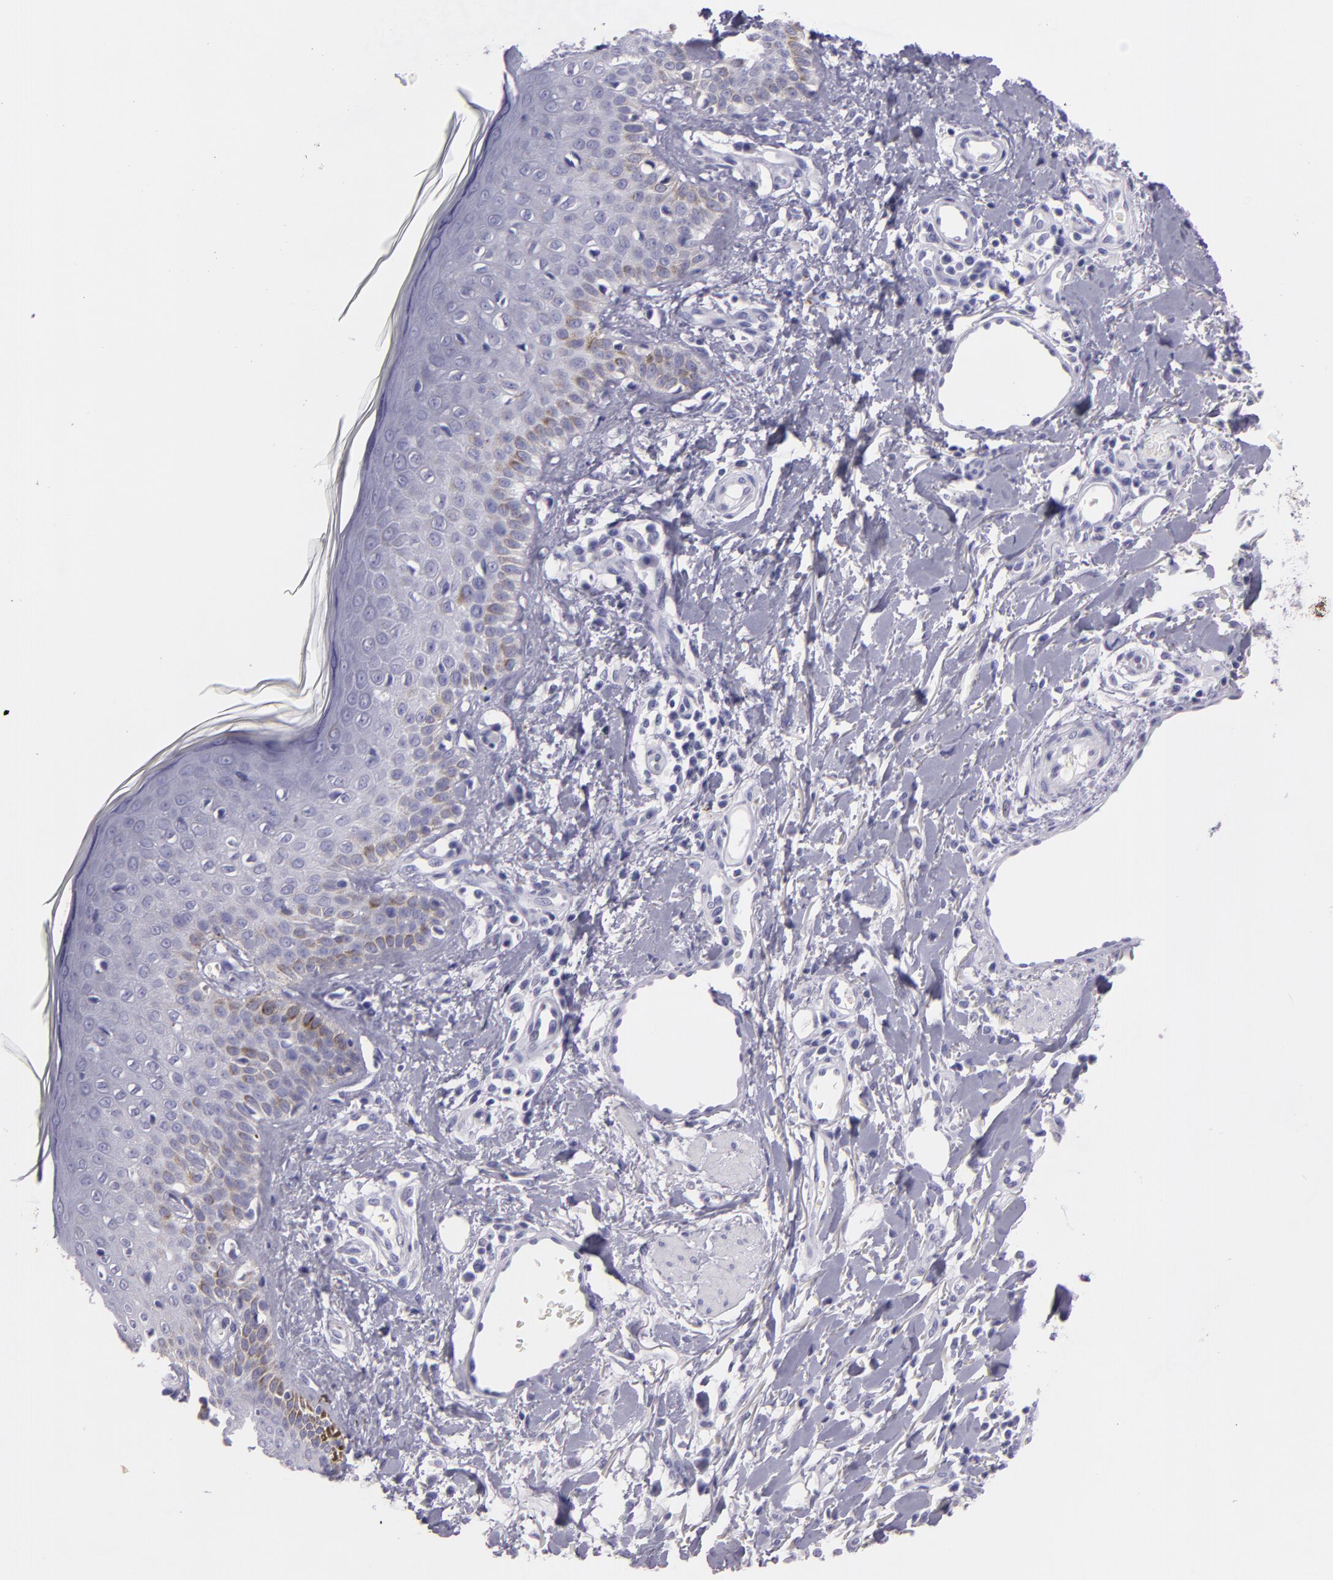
{"staining": {"intensity": "negative", "quantity": "none", "location": "none"}, "tissue": "skin cancer", "cell_type": "Tumor cells", "image_type": "cancer", "snomed": [{"axis": "morphology", "description": "Squamous cell carcinoma, NOS"}, {"axis": "topography", "description": "Skin"}], "caption": "Tumor cells show no significant protein staining in skin cancer.", "gene": "MUC5AC", "patient": {"sex": "female", "age": 59}}